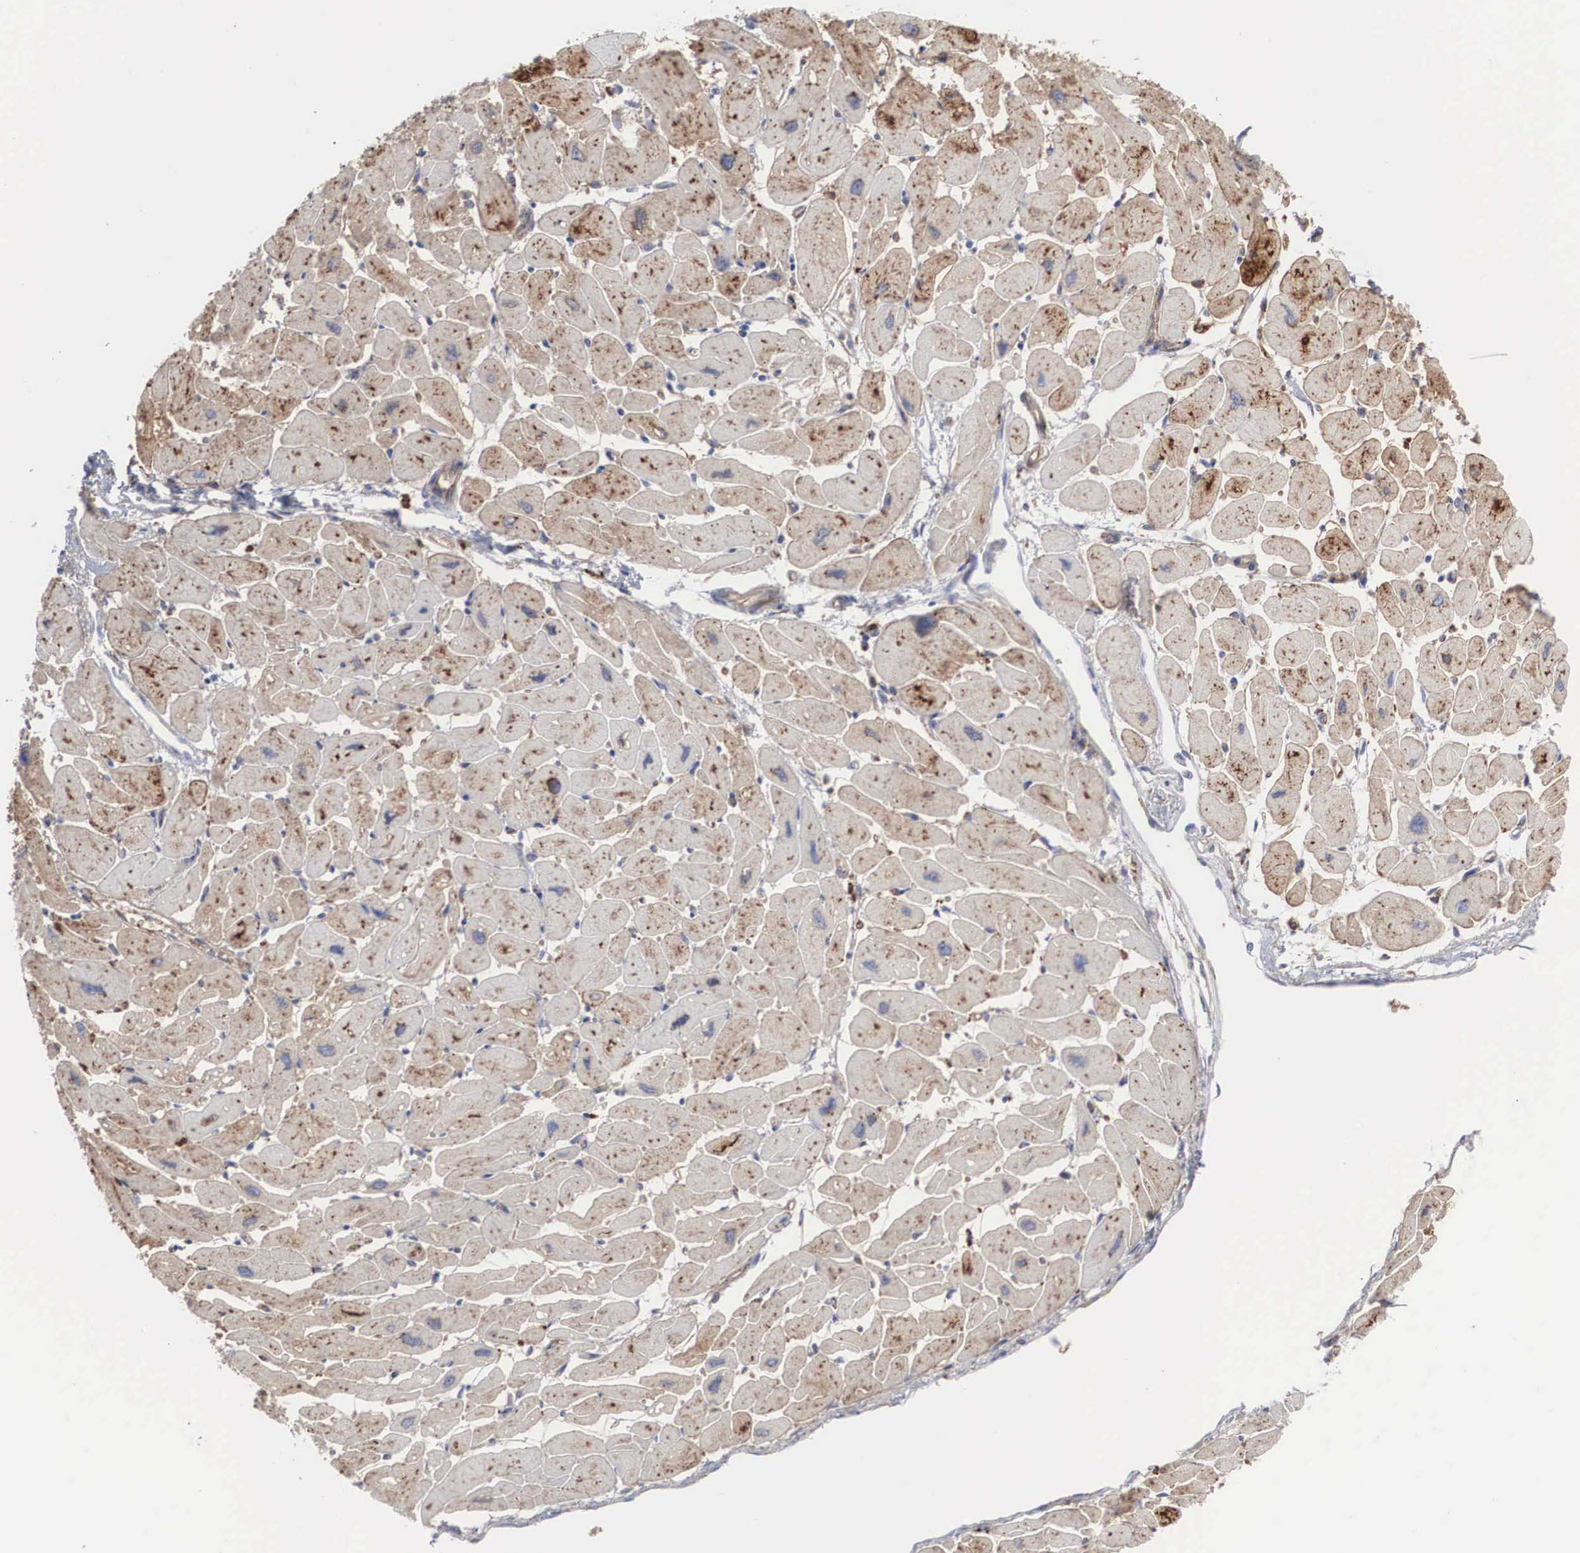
{"staining": {"intensity": "moderate", "quantity": ">75%", "location": "cytoplasmic/membranous"}, "tissue": "heart muscle", "cell_type": "Cardiomyocytes", "image_type": "normal", "snomed": [{"axis": "morphology", "description": "Normal tissue, NOS"}, {"axis": "topography", "description": "Heart"}], "caption": "Brown immunohistochemical staining in unremarkable heart muscle reveals moderate cytoplasmic/membranous expression in about >75% of cardiomyocytes. Immunohistochemistry stains the protein in brown and the nuclei are stained blue.", "gene": "LGALS3BP", "patient": {"sex": "female", "age": 54}}